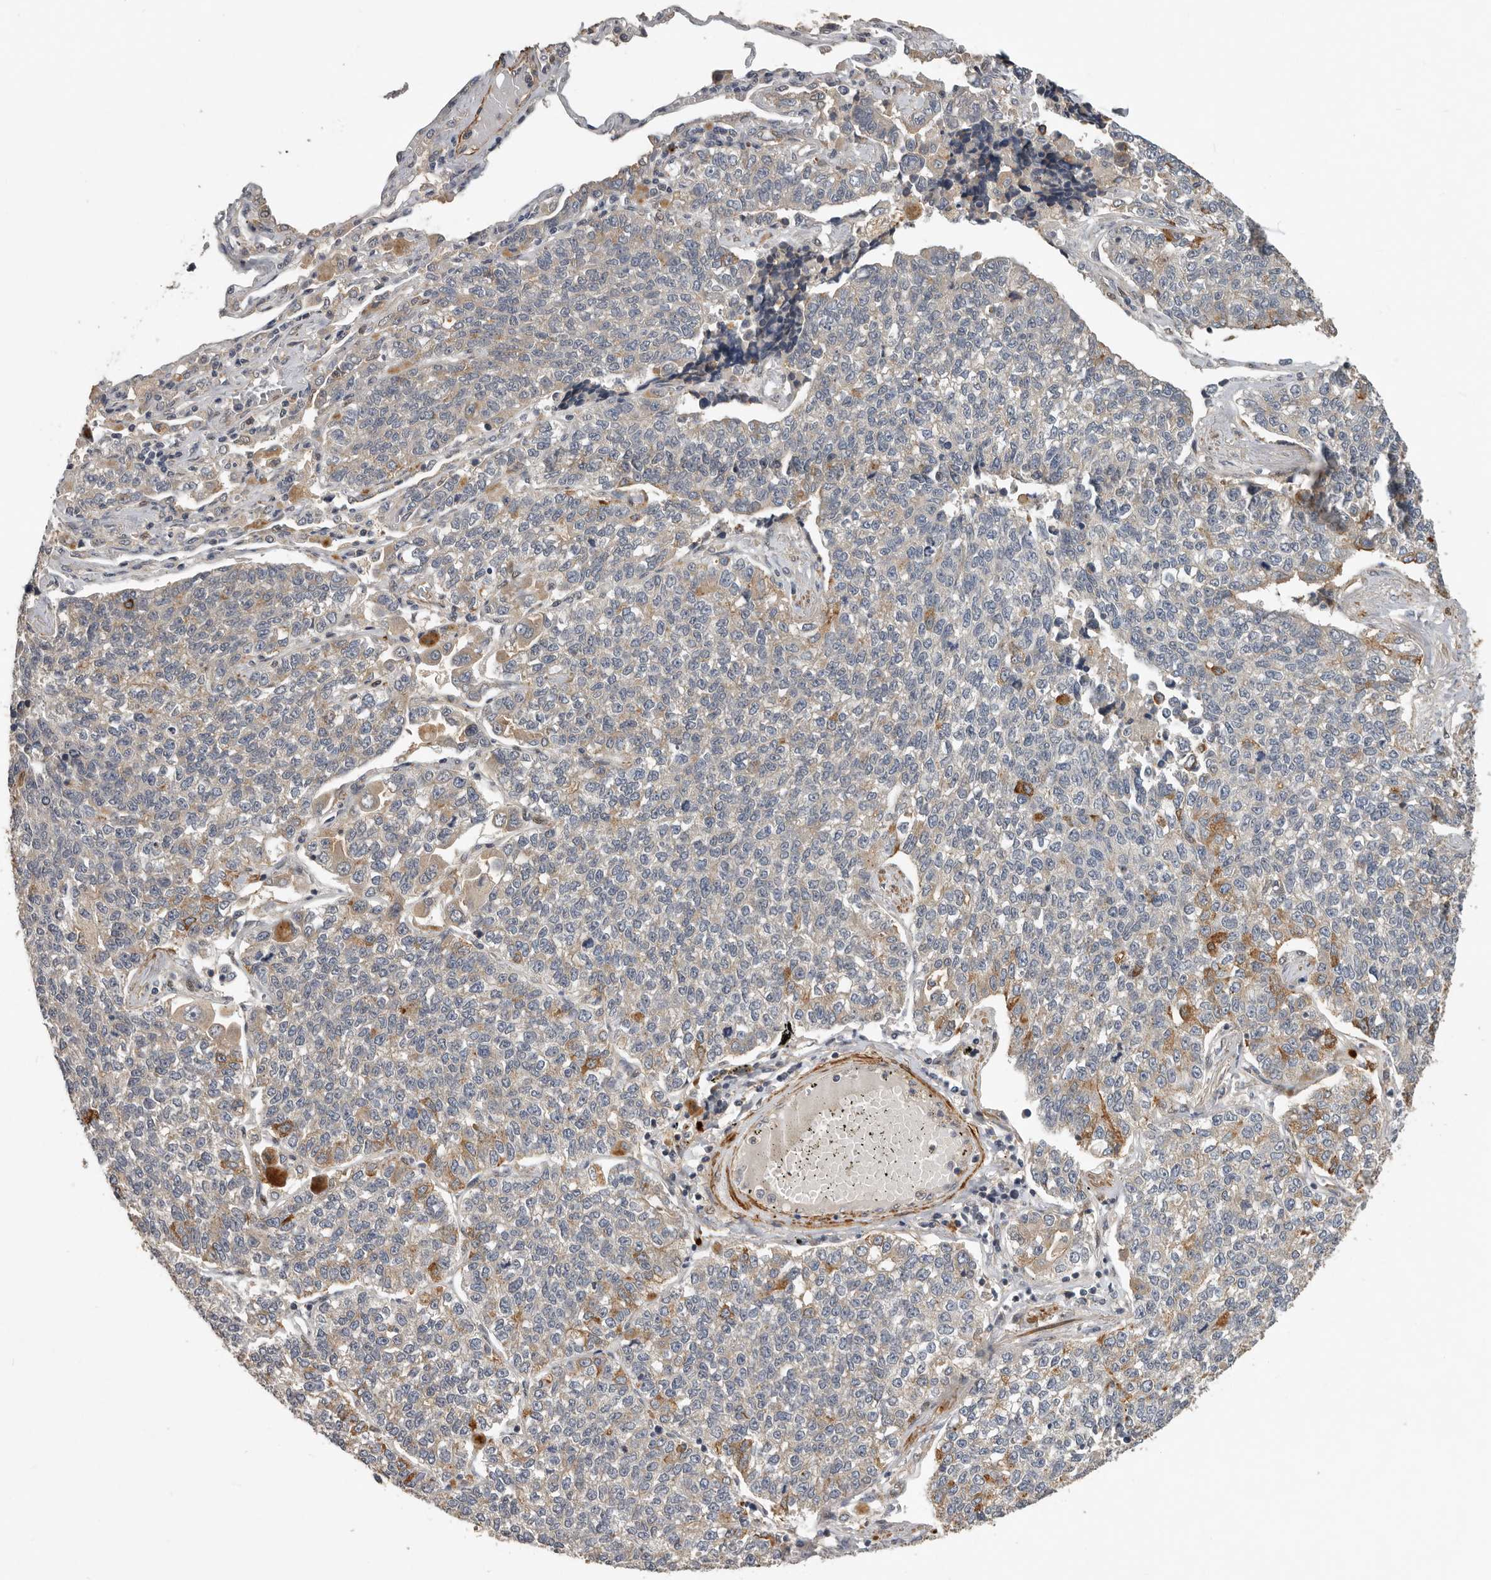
{"staining": {"intensity": "moderate", "quantity": "<25%", "location": "cytoplasmic/membranous"}, "tissue": "lung cancer", "cell_type": "Tumor cells", "image_type": "cancer", "snomed": [{"axis": "morphology", "description": "Adenocarcinoma, NOS"}, {"axis": "topography", "description": "Lung"}], "caption": "Lung cancer (adenocarcinoma) stained with DAB immunohistochemistry exhibits low levels of moderate cytoplasmic/membranous staining in approximately <25% of tumor cells.", "gene": "RNF157", "patient": {"sex": "male", "age": 49}}